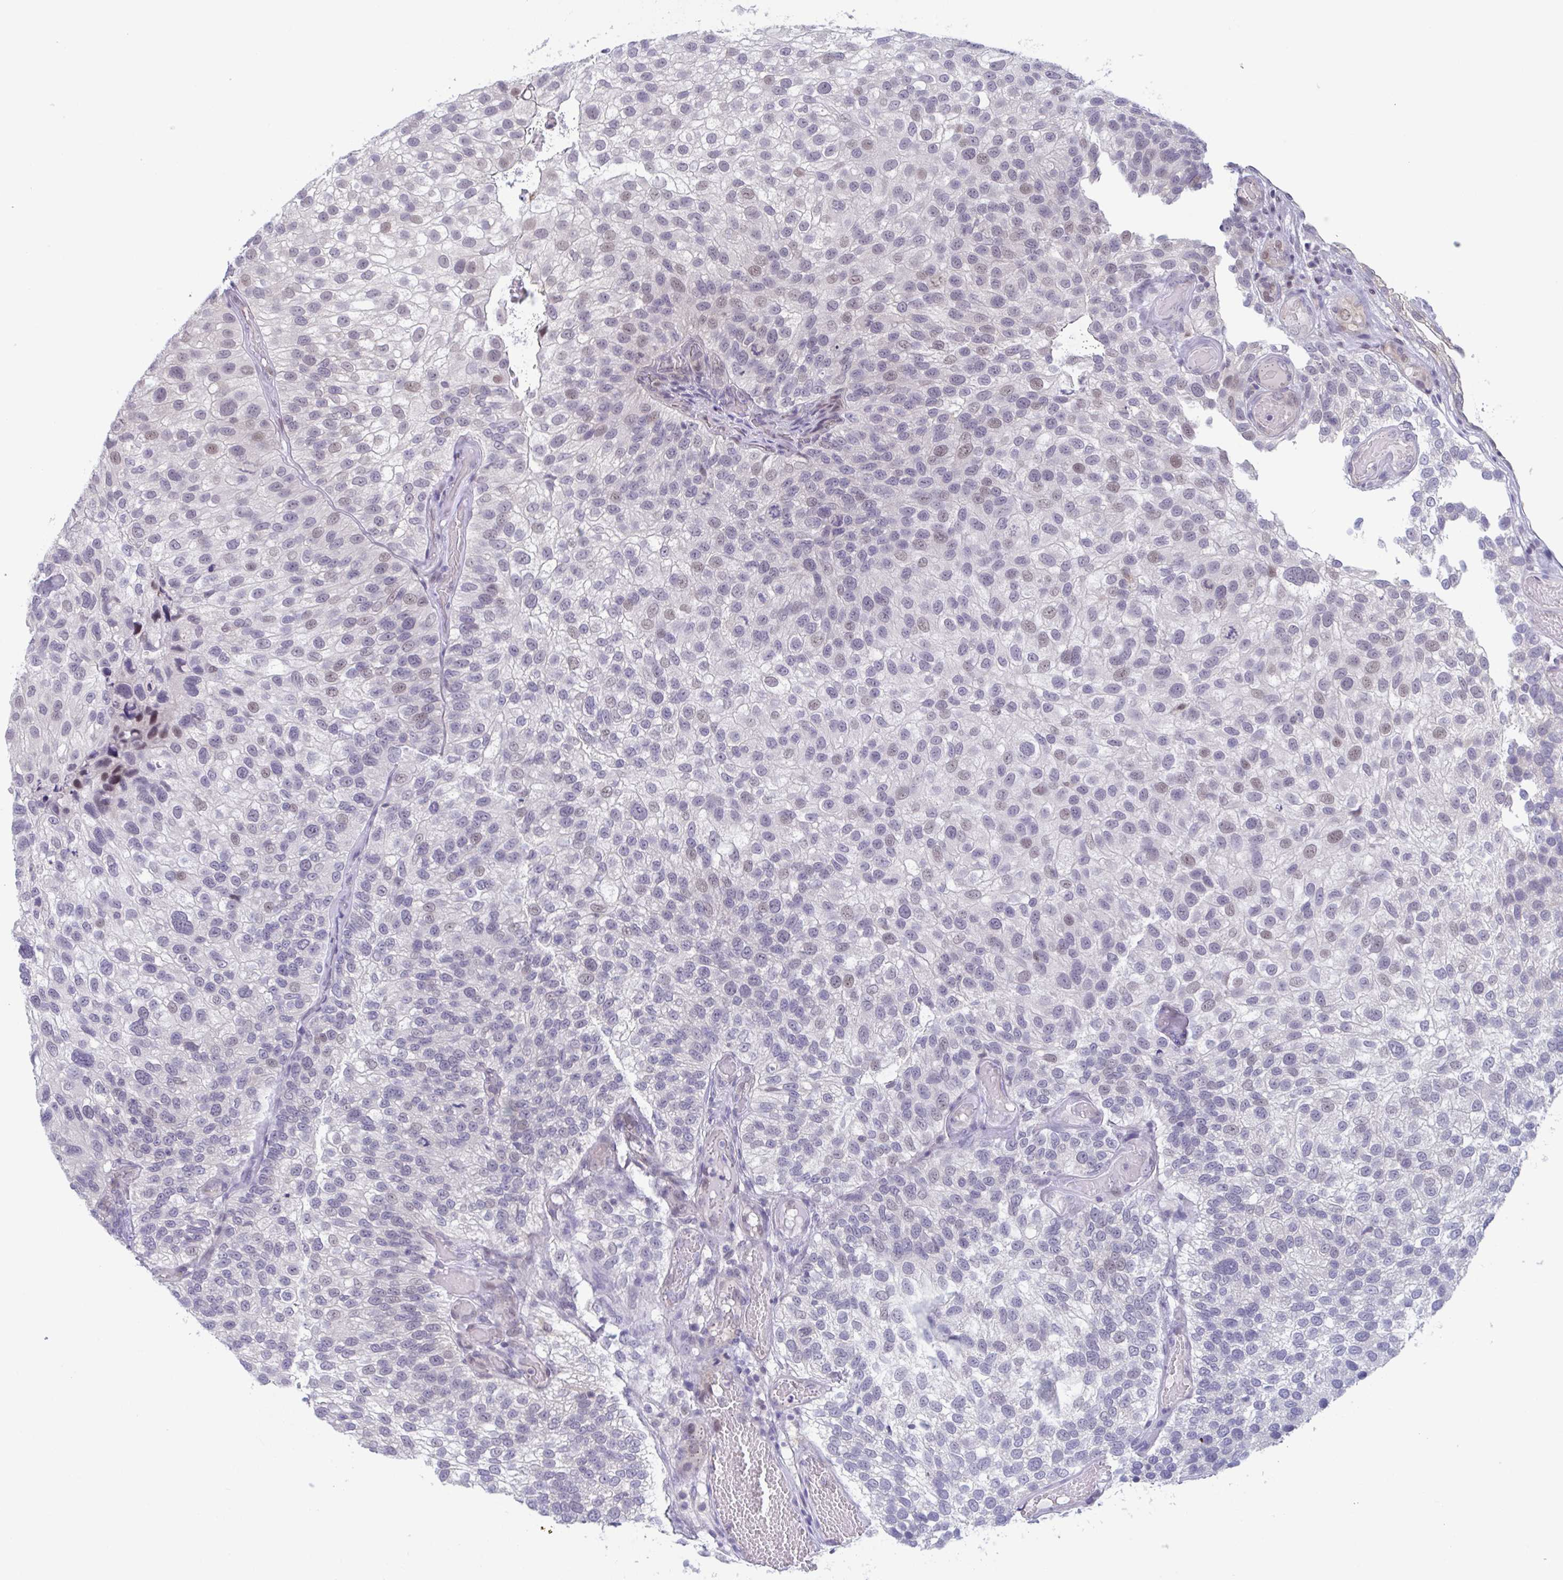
{"staining": {"intensity": "moderate", "quantity": "<25%", "location": "nuclear"}, "tissue": "urothelial cancer", "cell_type": "Tumor cells", "image_type": "cancer", "snomed": [{"axis": "morphology", "description": "Urothelial carcinoma, NOS"}, {"axis": "topography", "description": "Urinary bladder"}], "caption": "Transitional cell carcinoma tissue shows moderate nuclear expression in about <25% of tumor cells", "gene": "RIOK1", "patient": {"sex": "male", "age": 87}}